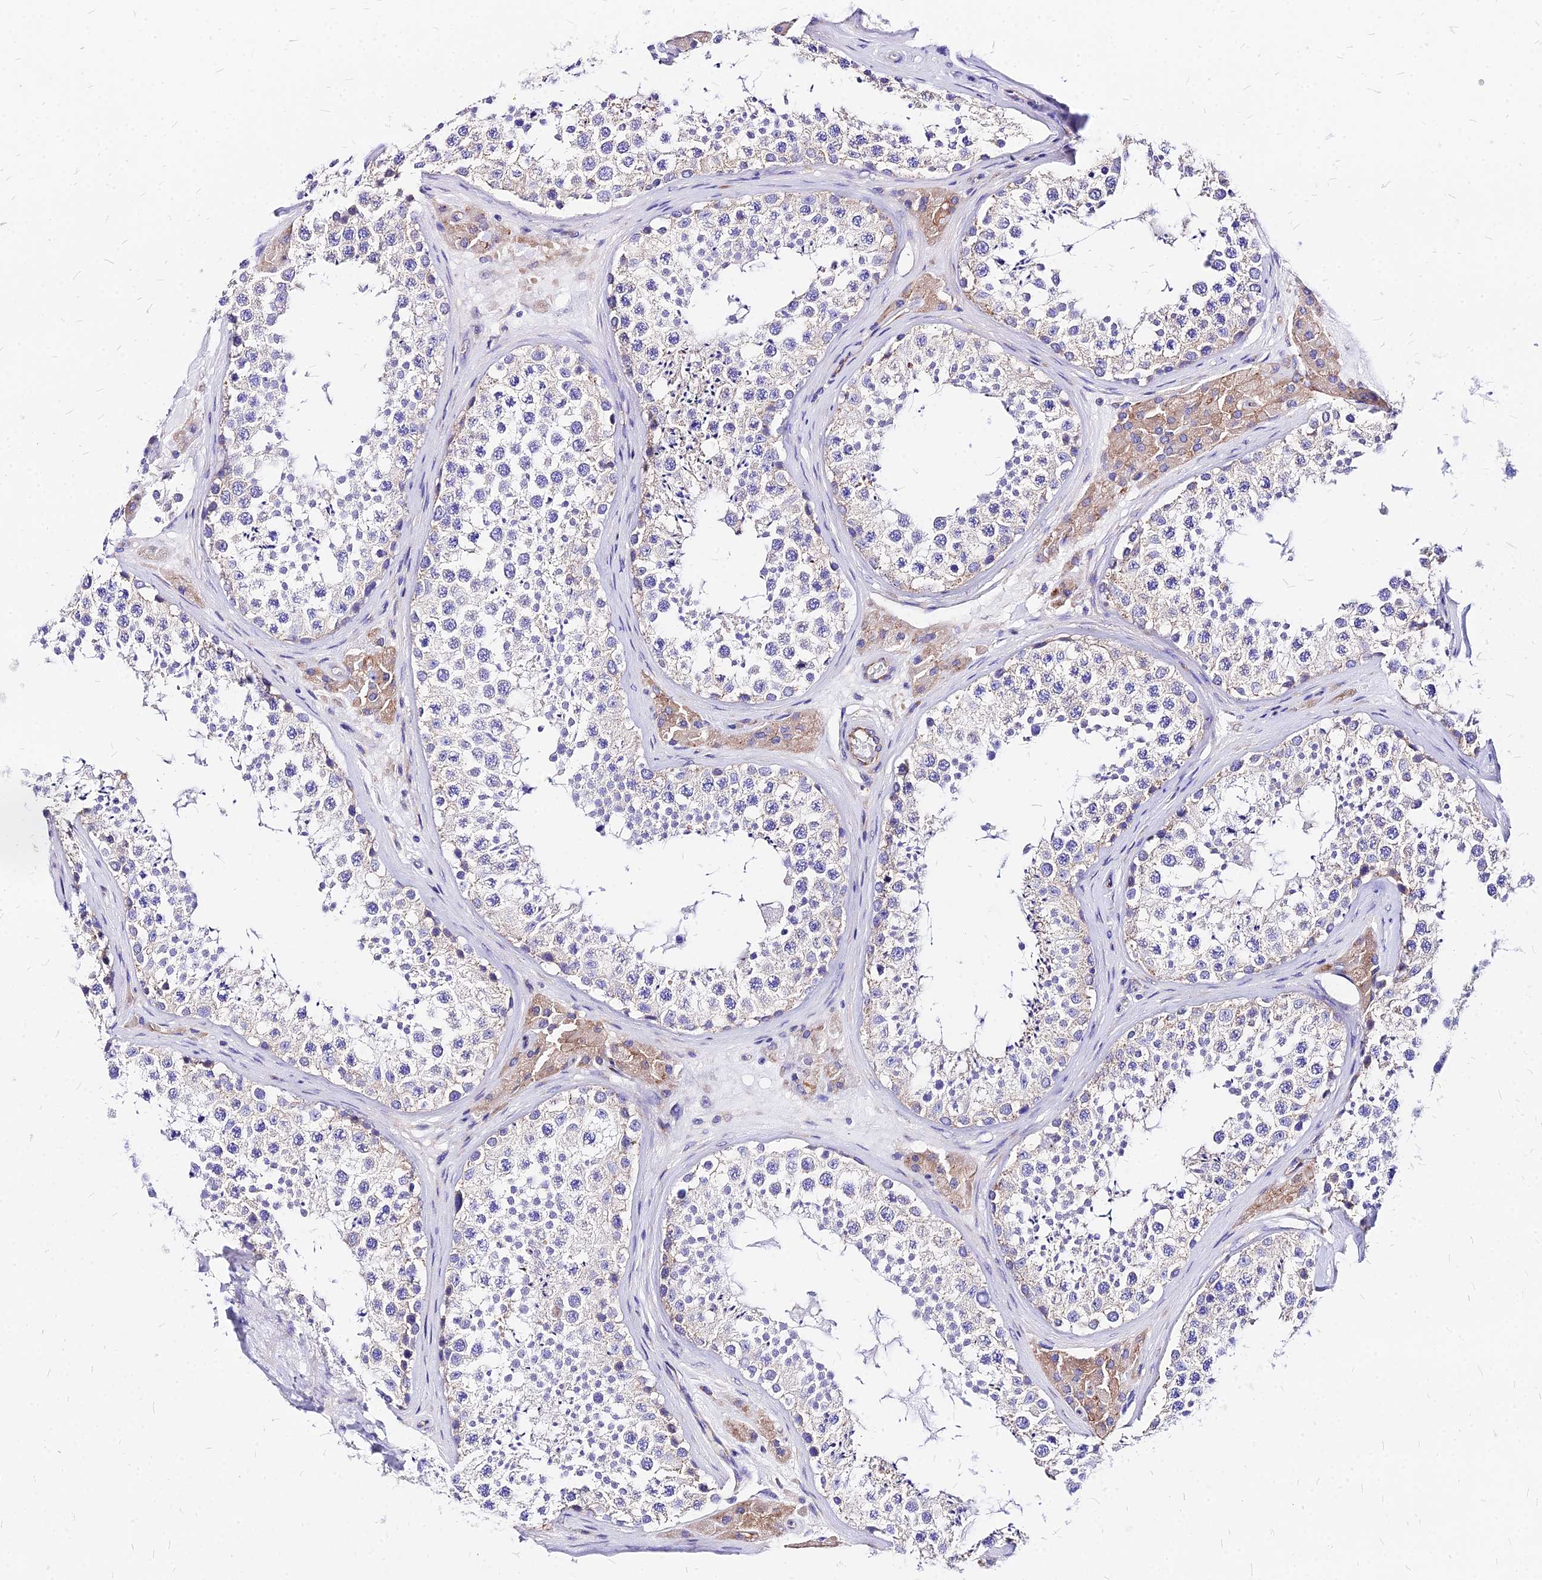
{"staining": {"intensity": "weak", "quantity": "<25%", "location": "cytoplasmic/membranous"}, "tissue": "testis", "cell_type": "Cells in seminiferous ducts", "image_type": "normal", "snomed": [{"axis": "morphology", "description": "Normal tissue, NOS"}, {"axis": "topography", "description": "Testis"}], "caption": "Photomicrograph shows no significant protein staining in cells in seminiferous ducts of unremarkable testis.", "gene": "RPL19", "patient": {"sex": "male", "age": 46}}